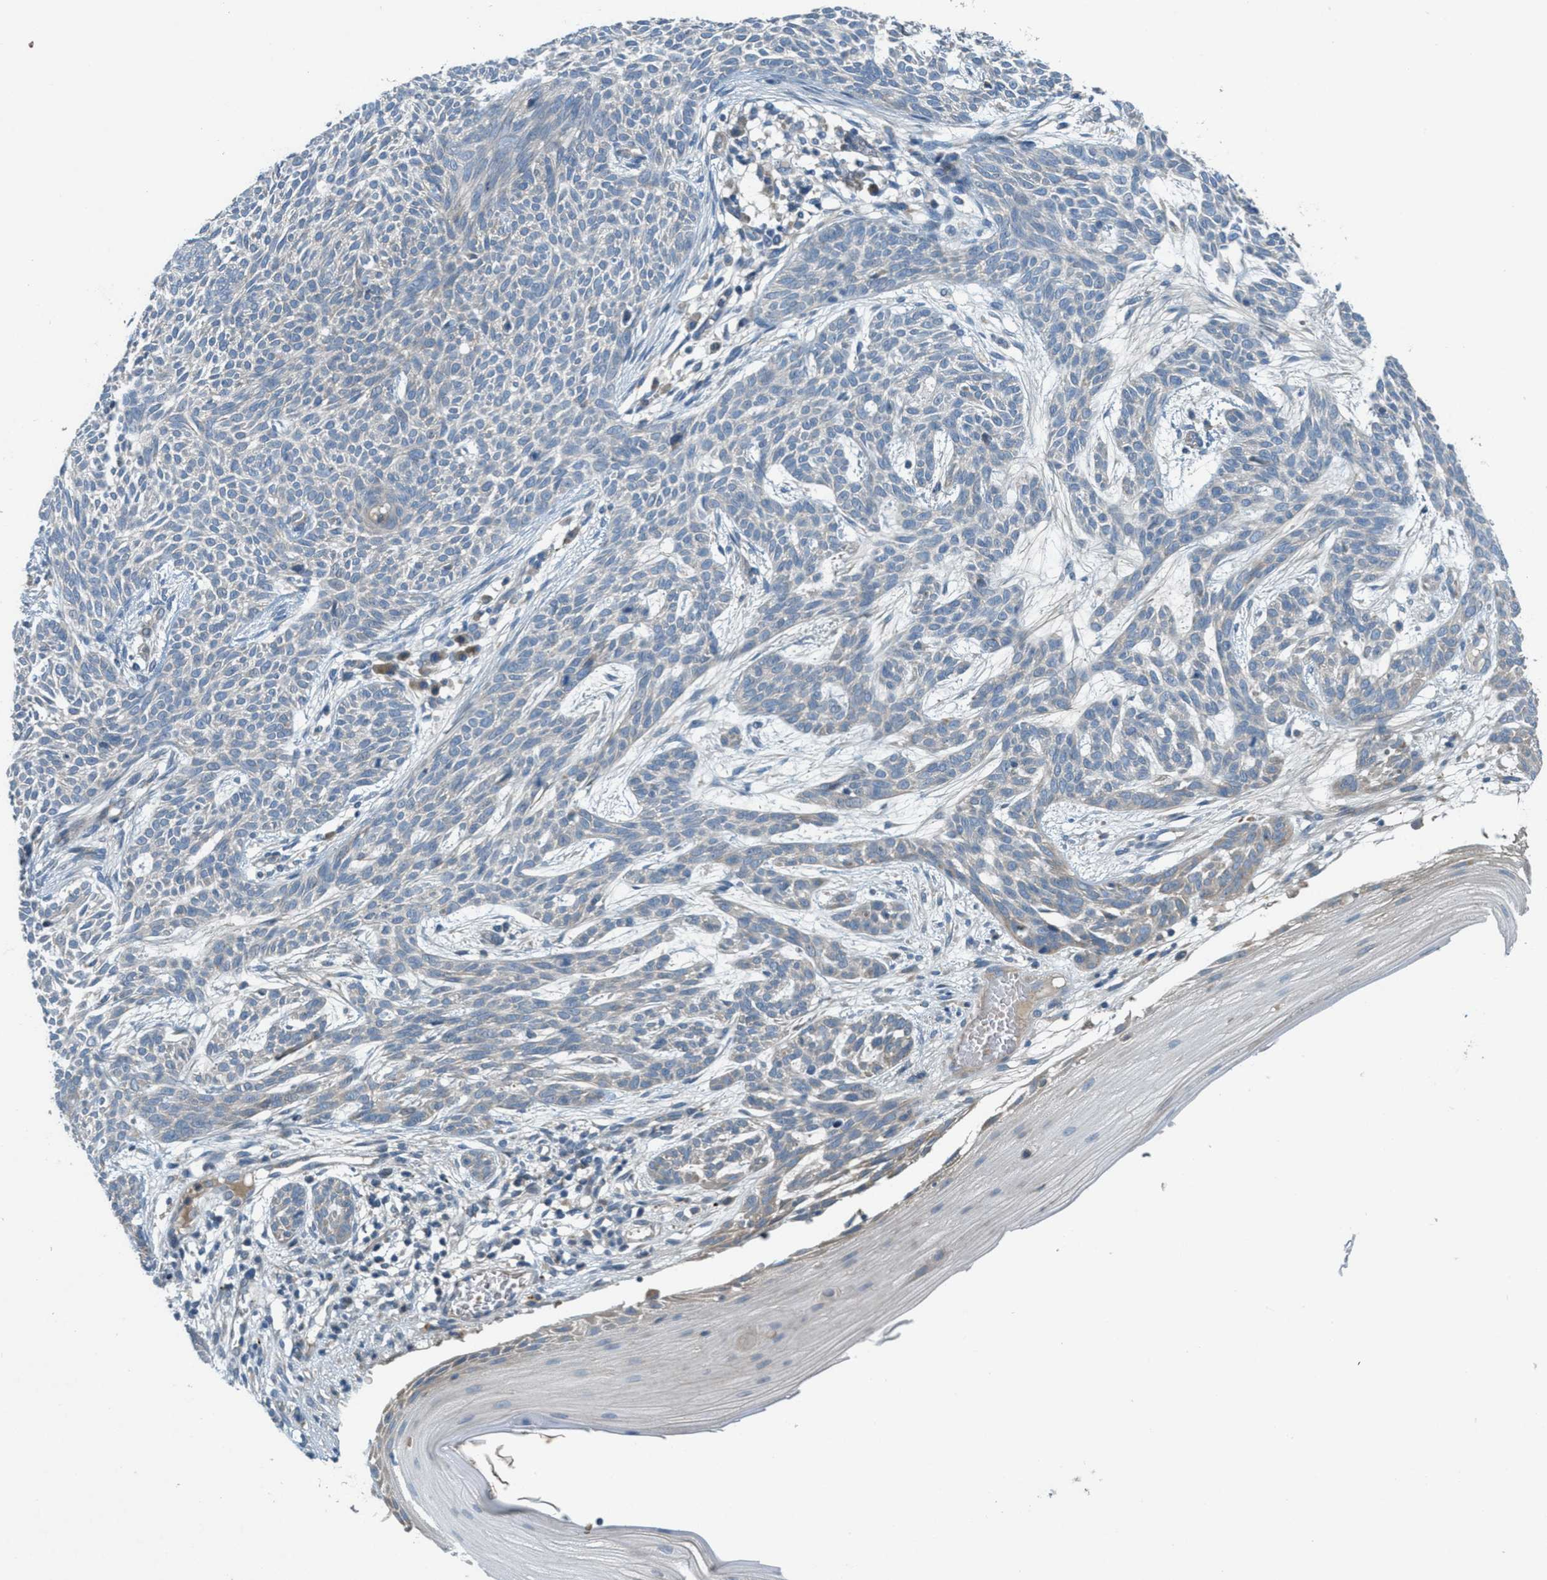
{"staining": {"intensity": "weak", "quantity": ">75%", "location": "cytoplasmic/membranous"}, "tissue": "skin cancer", "cell_type": "Tumor cells", "image_type": "cancer", "snomed": [{"axis": "morphology", "description": "Basal cell carcinoma"}, {"axis": "topography", "description": "Skin"}], "caption": "Immunohistochemical staining of skin basal cell carcinoma reveals low levels of weak cytoplasmic/membranous protein positivity in approximately >75% of tumor cells.", "gene": "ADCY6", "patient": {"sex": "female", "age": 59}}